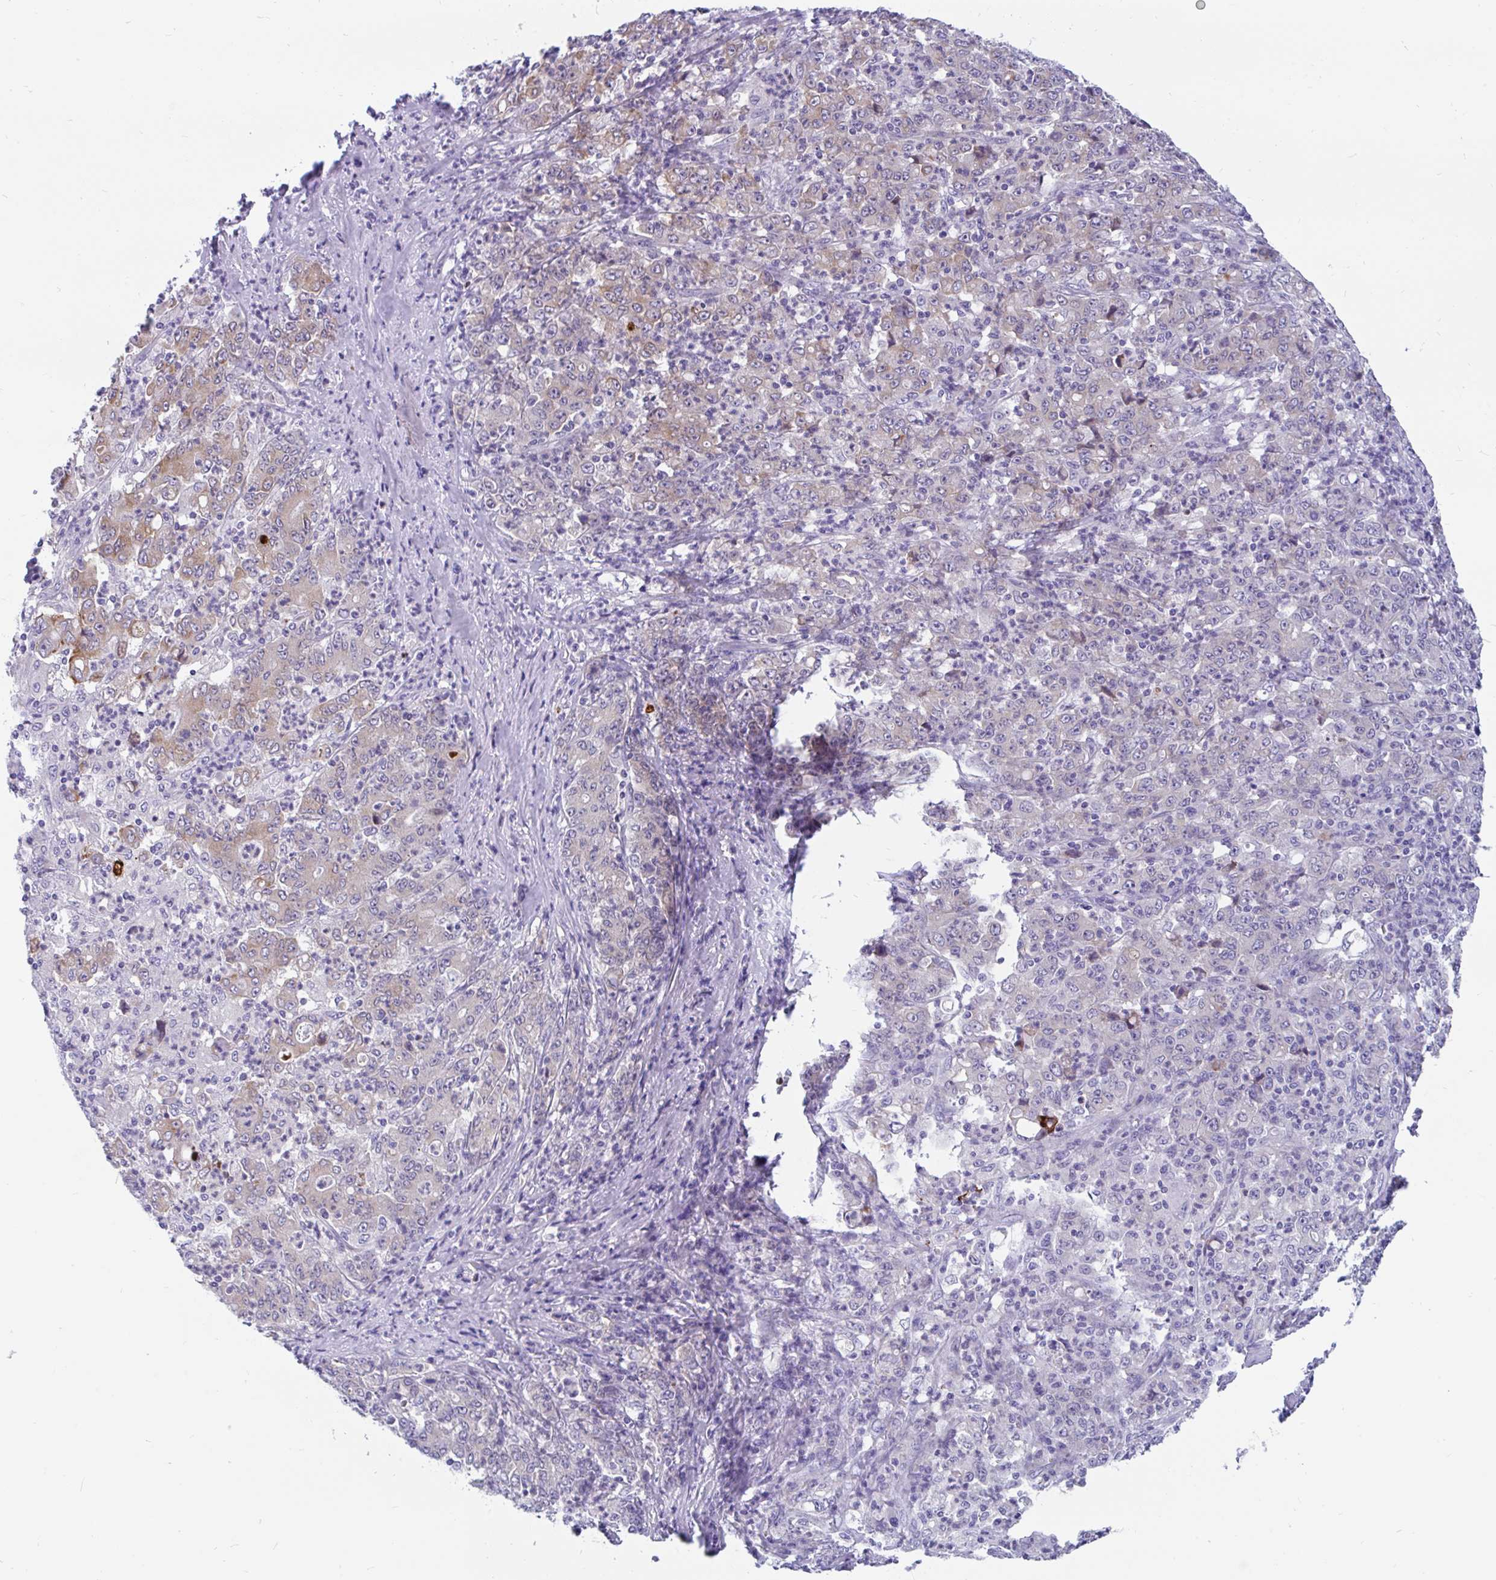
{"staining": {"intensity": "weak", "quantity": "25%-75%", "location": "cytoplasmic/membranous"}, "tissue": "stomach cancer", "cell_type": "Tumor cells", "image_type": "cancer", "snomed": [{"axis": "morphology", "description": "Adenocarcinoma, NOS"}, {"axis": "topography", "description": "Stomach, lower"}], "caption": "This photomicrograph exhibits immunohistochemistry staining of human stomach cancer (adenocarcinoma), with low weak cytoplasmic/membranous positivity in about 25%-75% of tumor cells.", "gene": "KIAA2013", "patient": {"sex": "female", "age": 71}}